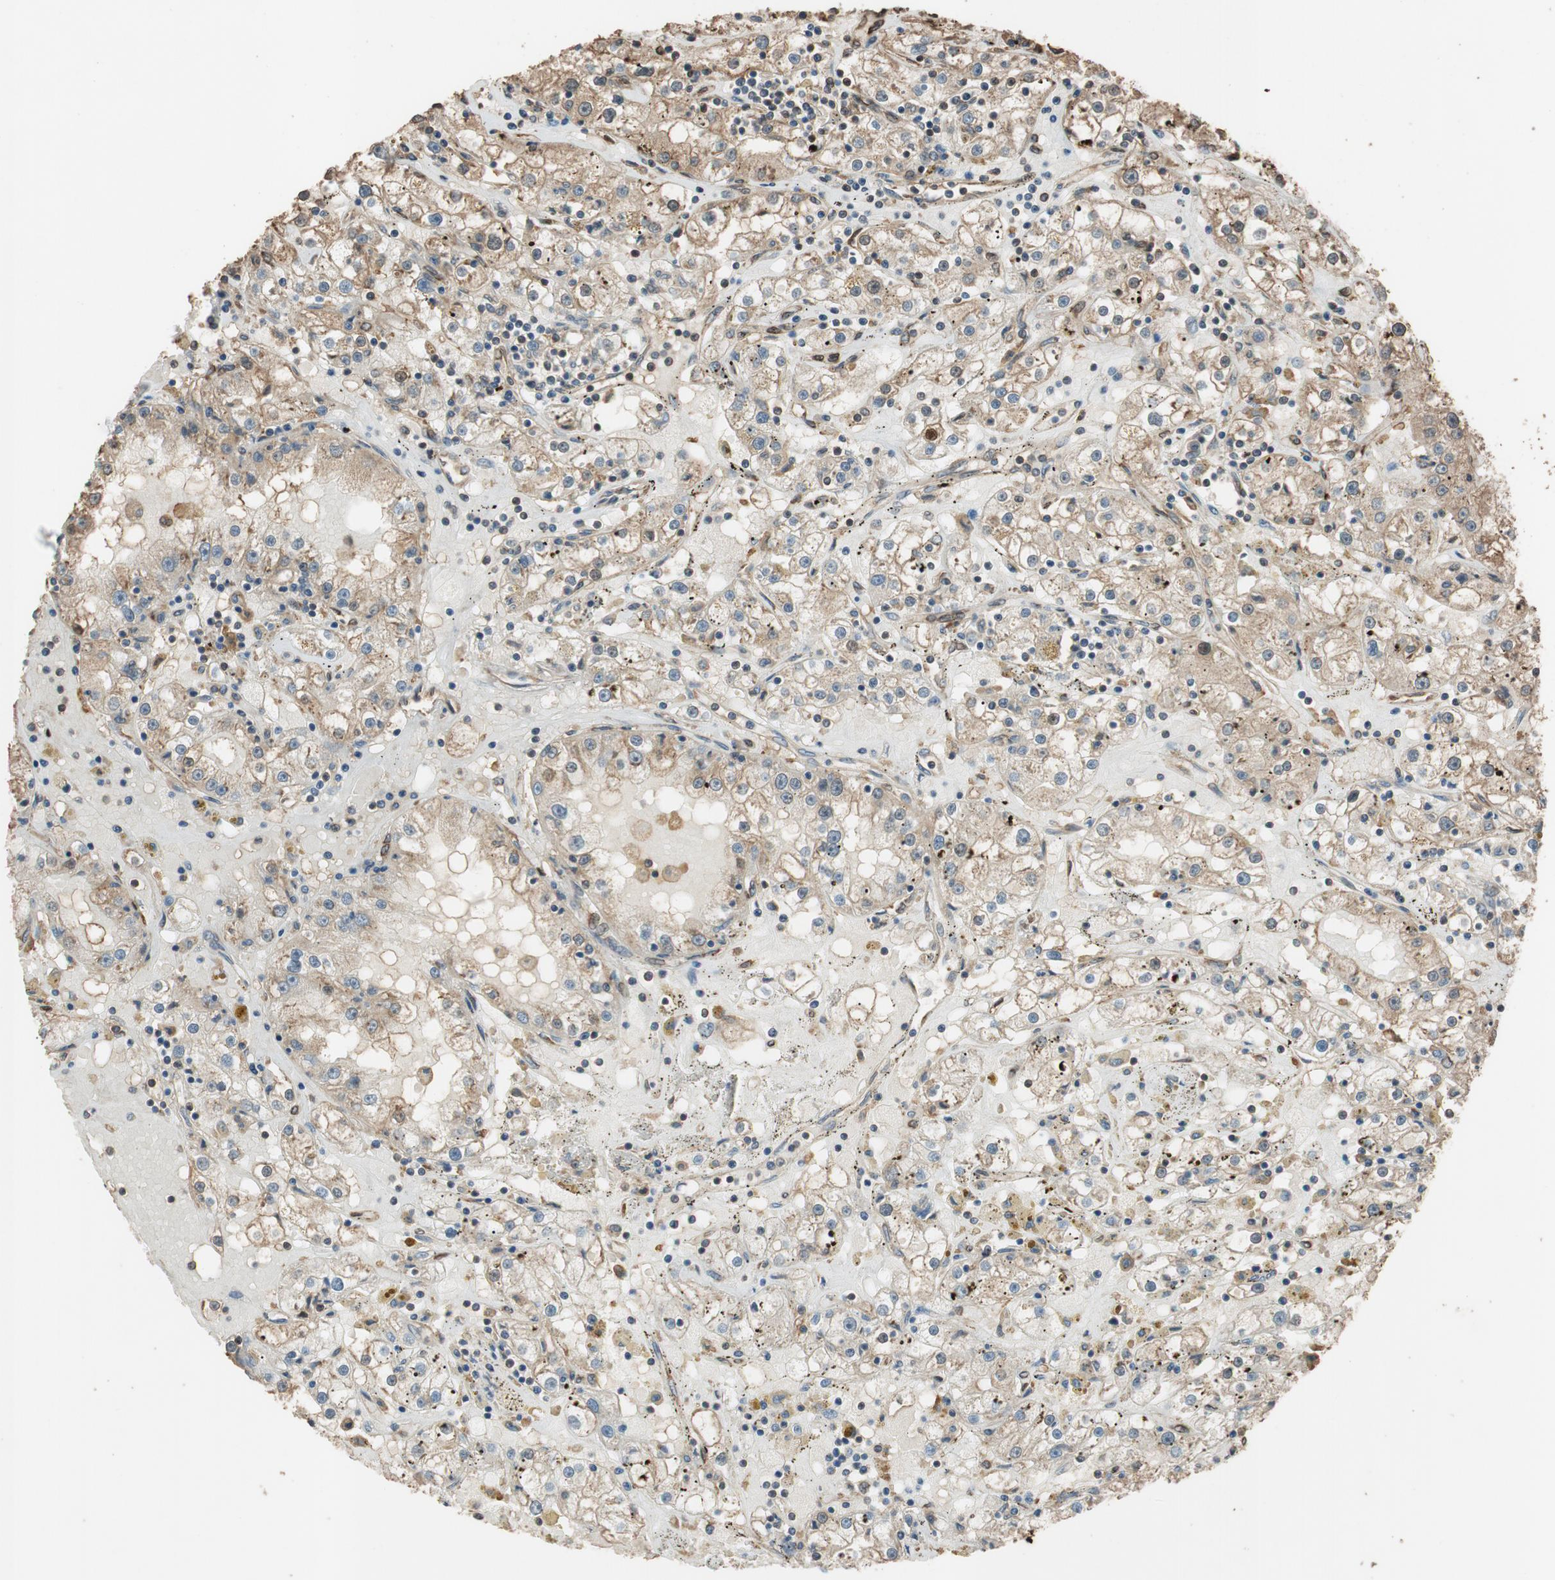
{"staining": {"intensity": "weak", "quantity": "25%-75%", "location": "cytoplasmic/membranous"}, "tissue": "renal cancer", "cell_type": "Tumor cells", "image_type": "cancer", "snomed": [{"axis": "morphology", "description": "Adenocarcinoma, NOS"}, {"axis": "topography", "description": "Kidney"}], "caption": "Approximately 25%-75% of tumor cells in human adenocarcinoma (renal) show weak cytoplasmic/membranous protein staining as visualized by brown immunohistochemical staining.", "gene": "MST1R", "patient": {"sex": "male", "age": 56}}